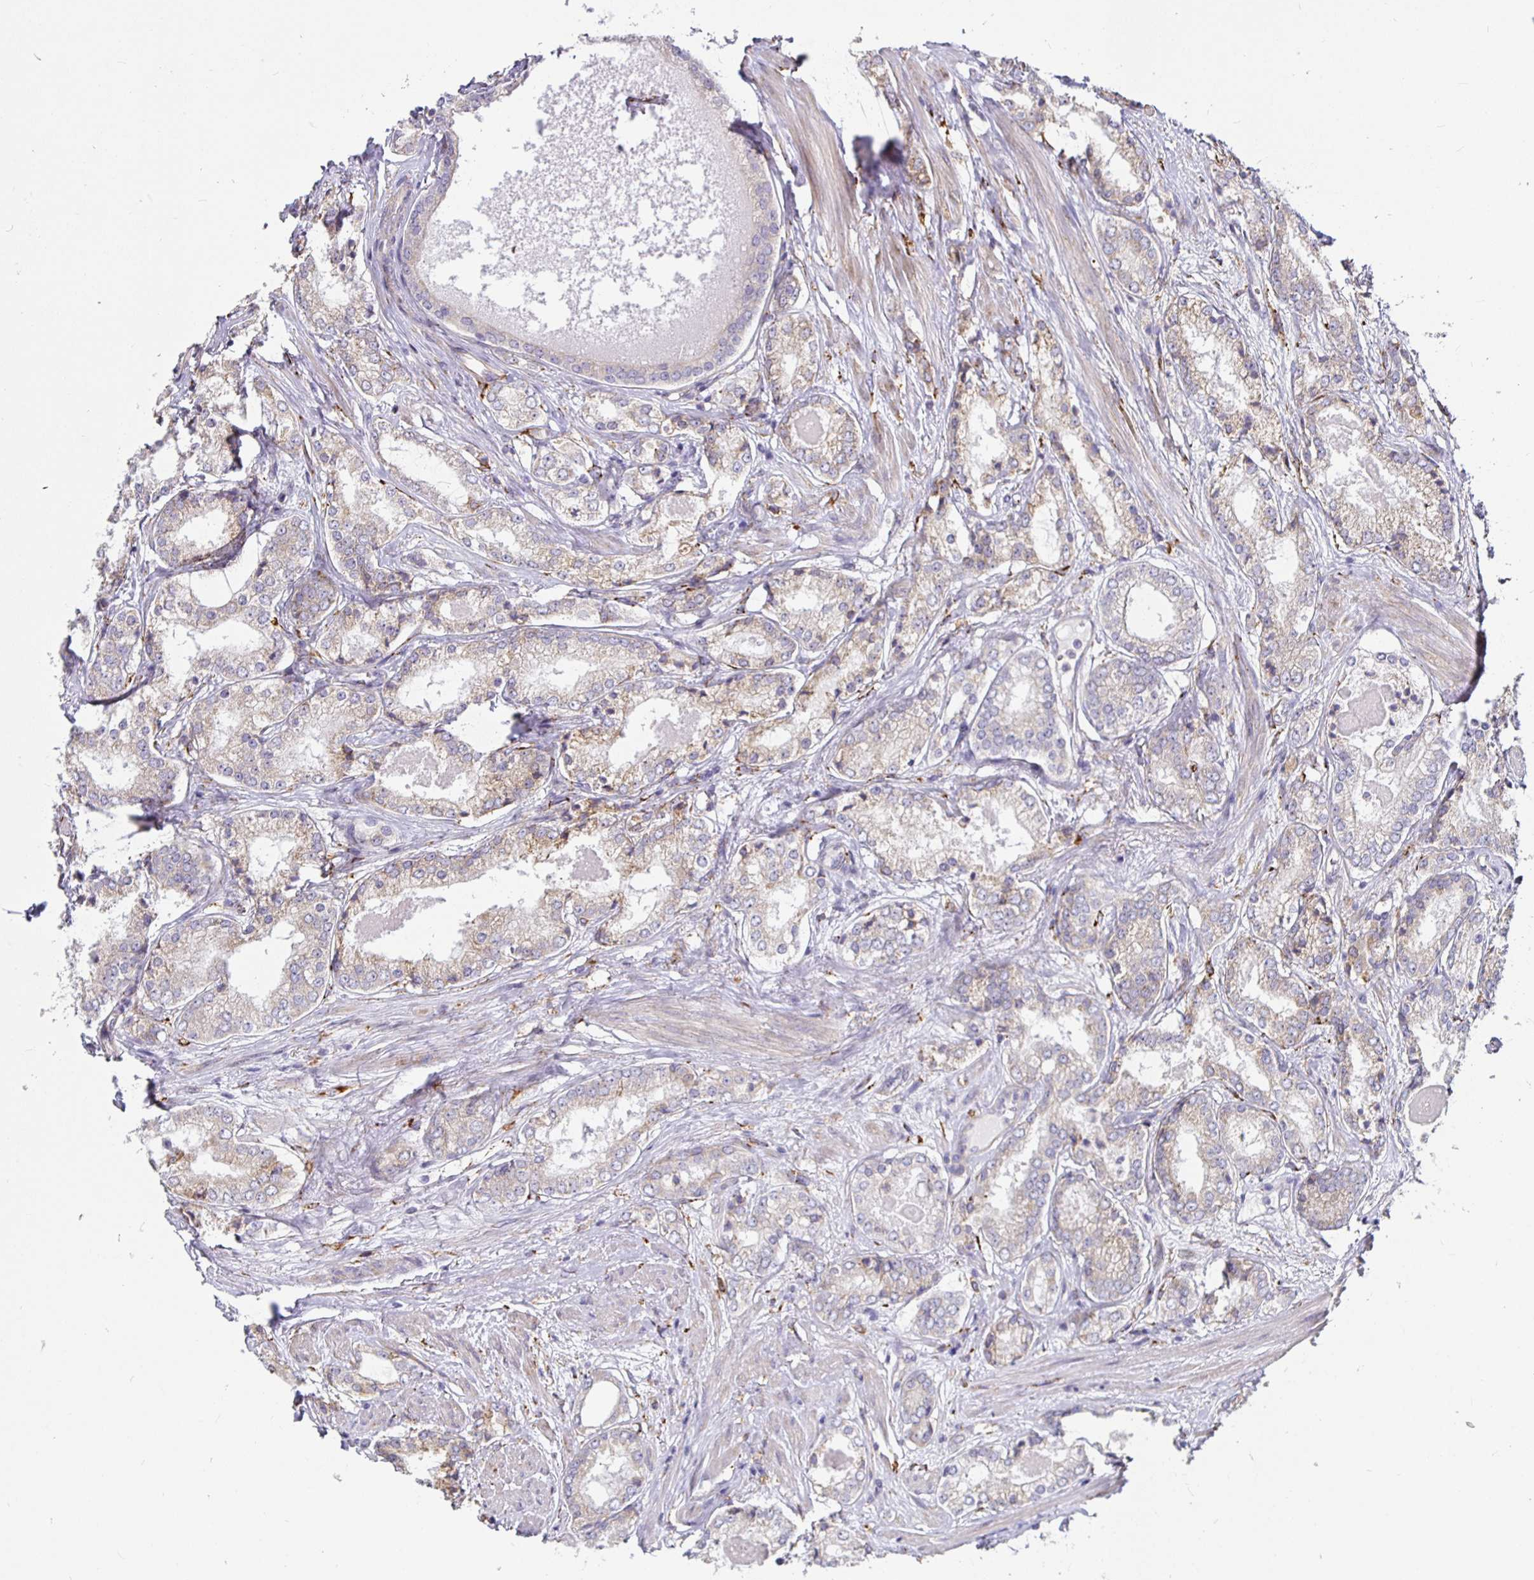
{"staining": {"intensity": "weak", "quantity": "<25%", "location": "cytoplasmic/membranous"}, "tissue": "prostate cancer", "cell_type": "Tumor cells", "image_type": "cancer", "snomed": [{"axis": "morphology", "description": "Adenocarcinoma, NOS"}, {"axis": "morphology", "description": "Adenocarcinoma, Low grade"}, {"axis": "topography", "description": "Prostate"}], "caption": "Adenocarcinoma (prostate) stained for a protein using immunohistochemistry shows no positivity tumor cells.", "gene": "P4HA2", "patient": {"sex": "male", "age": 68}}